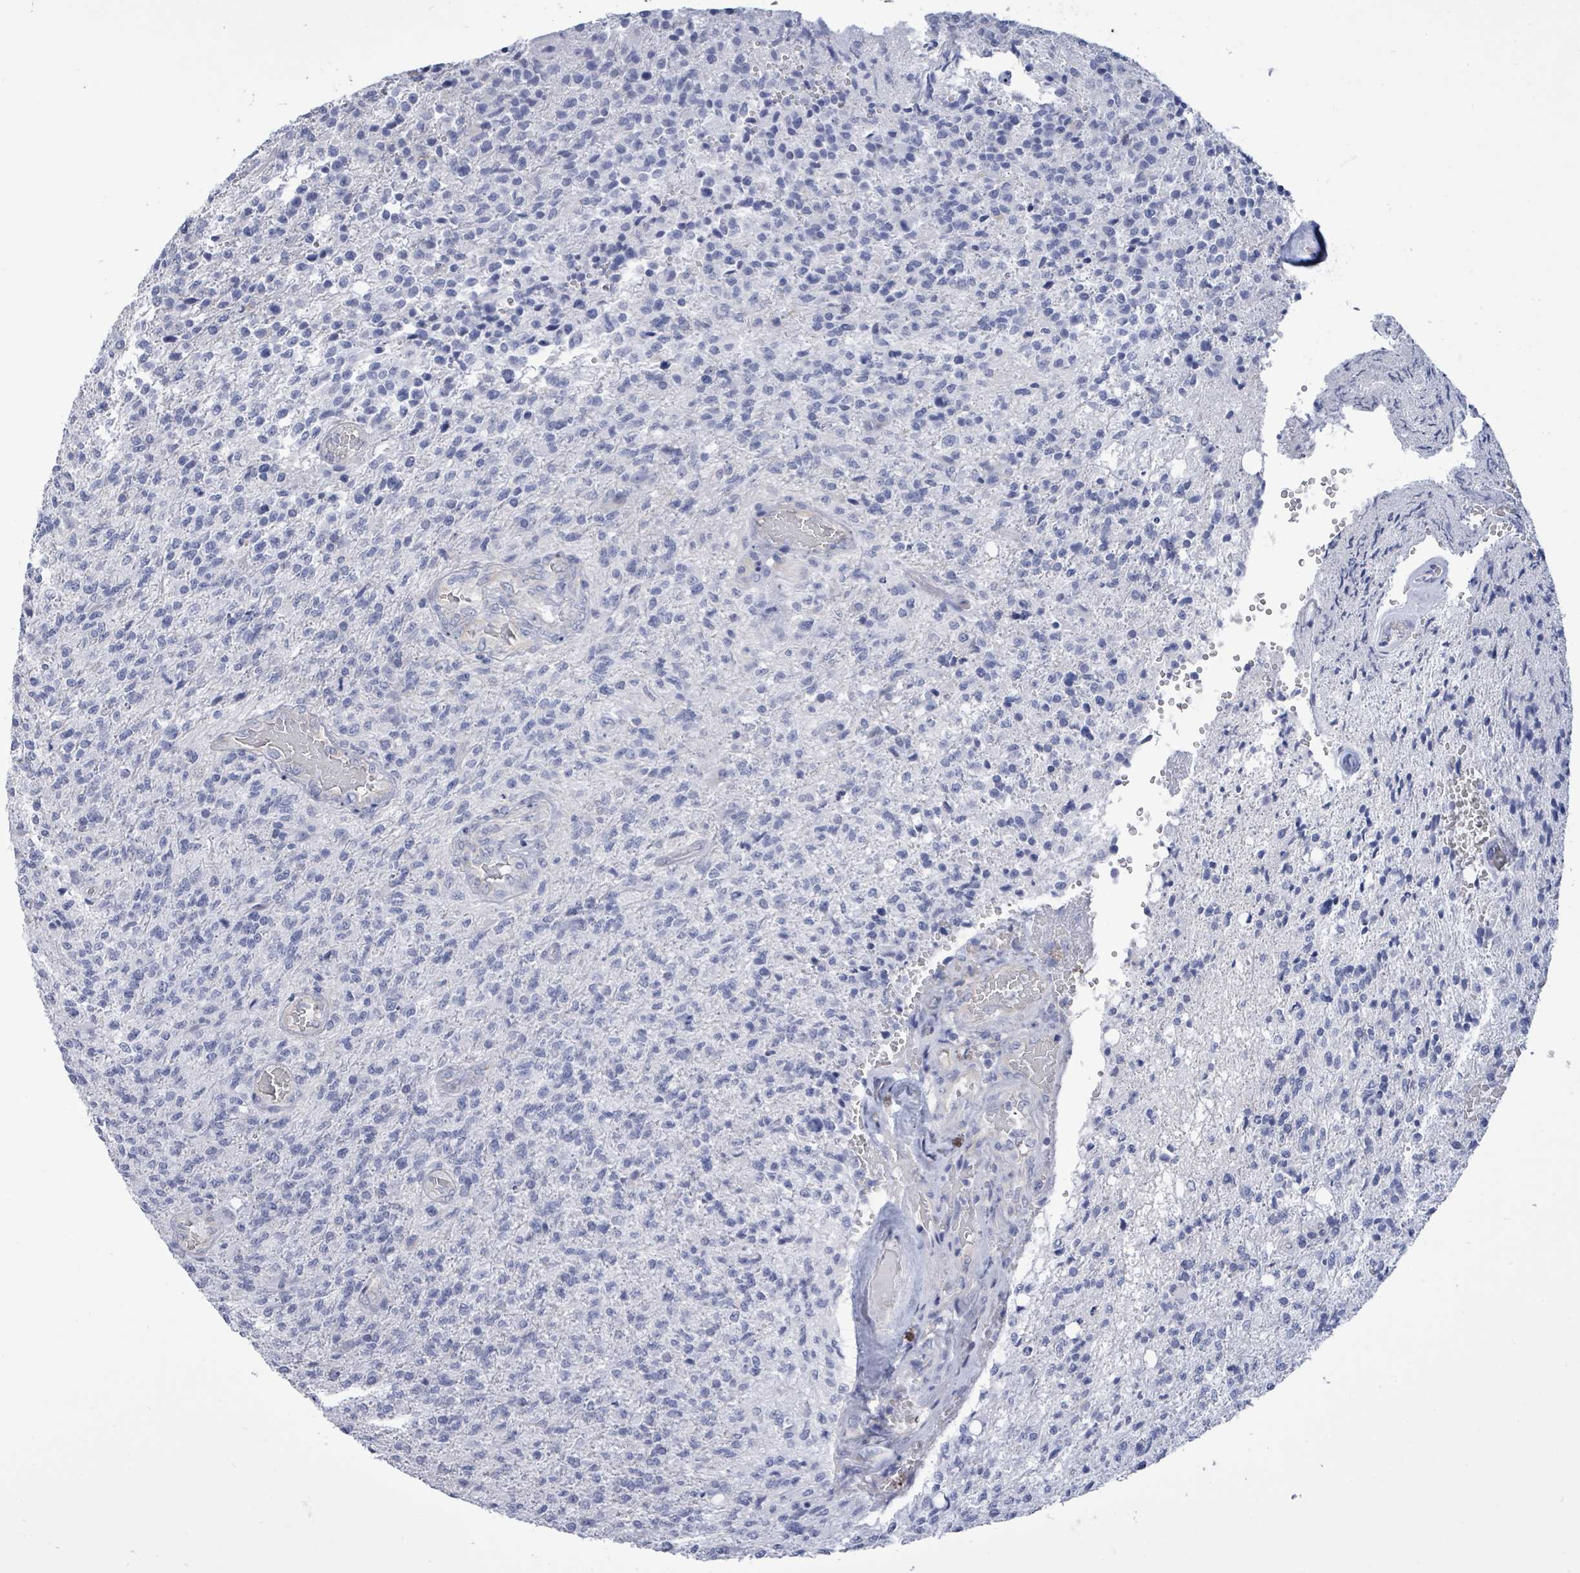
{"staining": {"intensity": "negative", "quantity": "none", "location": "none"}, "tissue": "glioma", "cell_type": "Tumor cells", "image_type": "cancer", "snomed": [{"axis": "morphology", "description": "Glioma, malignant, High grade"}, {"axis": "topography", "description": "Brain"}], "caption": "Immunohistochemistry of high-grade glioma (malignant) exhibits no positivity in tumor cells.", "gene": "CT45A5", "patient": {"sex": "male", "age": 56}}